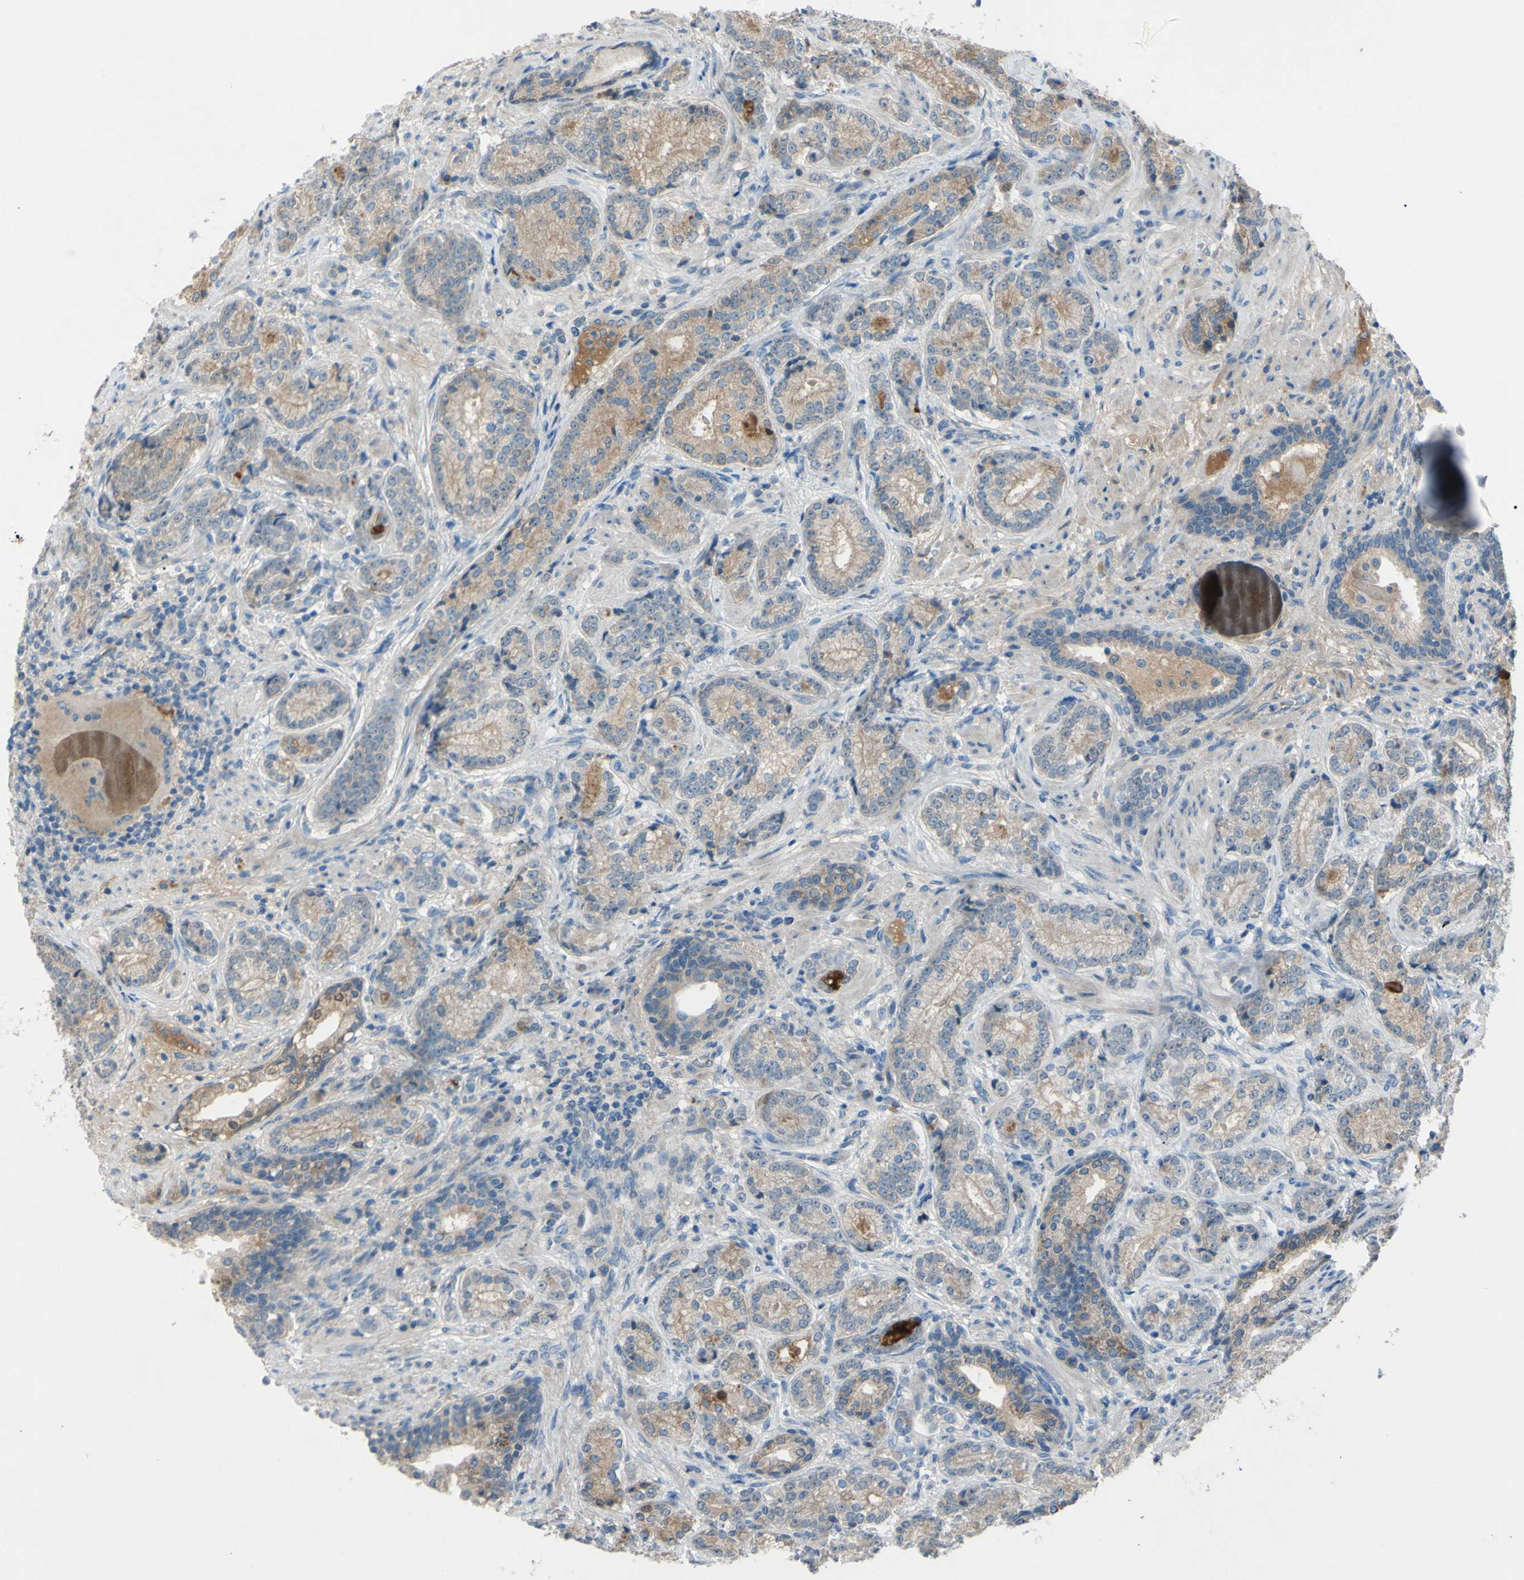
{"staining": {"intensity": "weak", "quantity": ">75%", "location": "cytoplasmic/membranous"}, "tissue": "prostate cancer", "cell_type": "Tumor cells", "image_type": "cancer", "snomed": [{"axis": "morphology", "description": "Adenocarcinoma, High grade"}, {"axis": "topography", "description": "Prostate"}], "caption": "High-grade adenocarcinoma (prostate) stained with a protein marker displays weak staining in tumor cells.", "gene": "ATRN", "patient": {"sex": "male", "age": 61}}